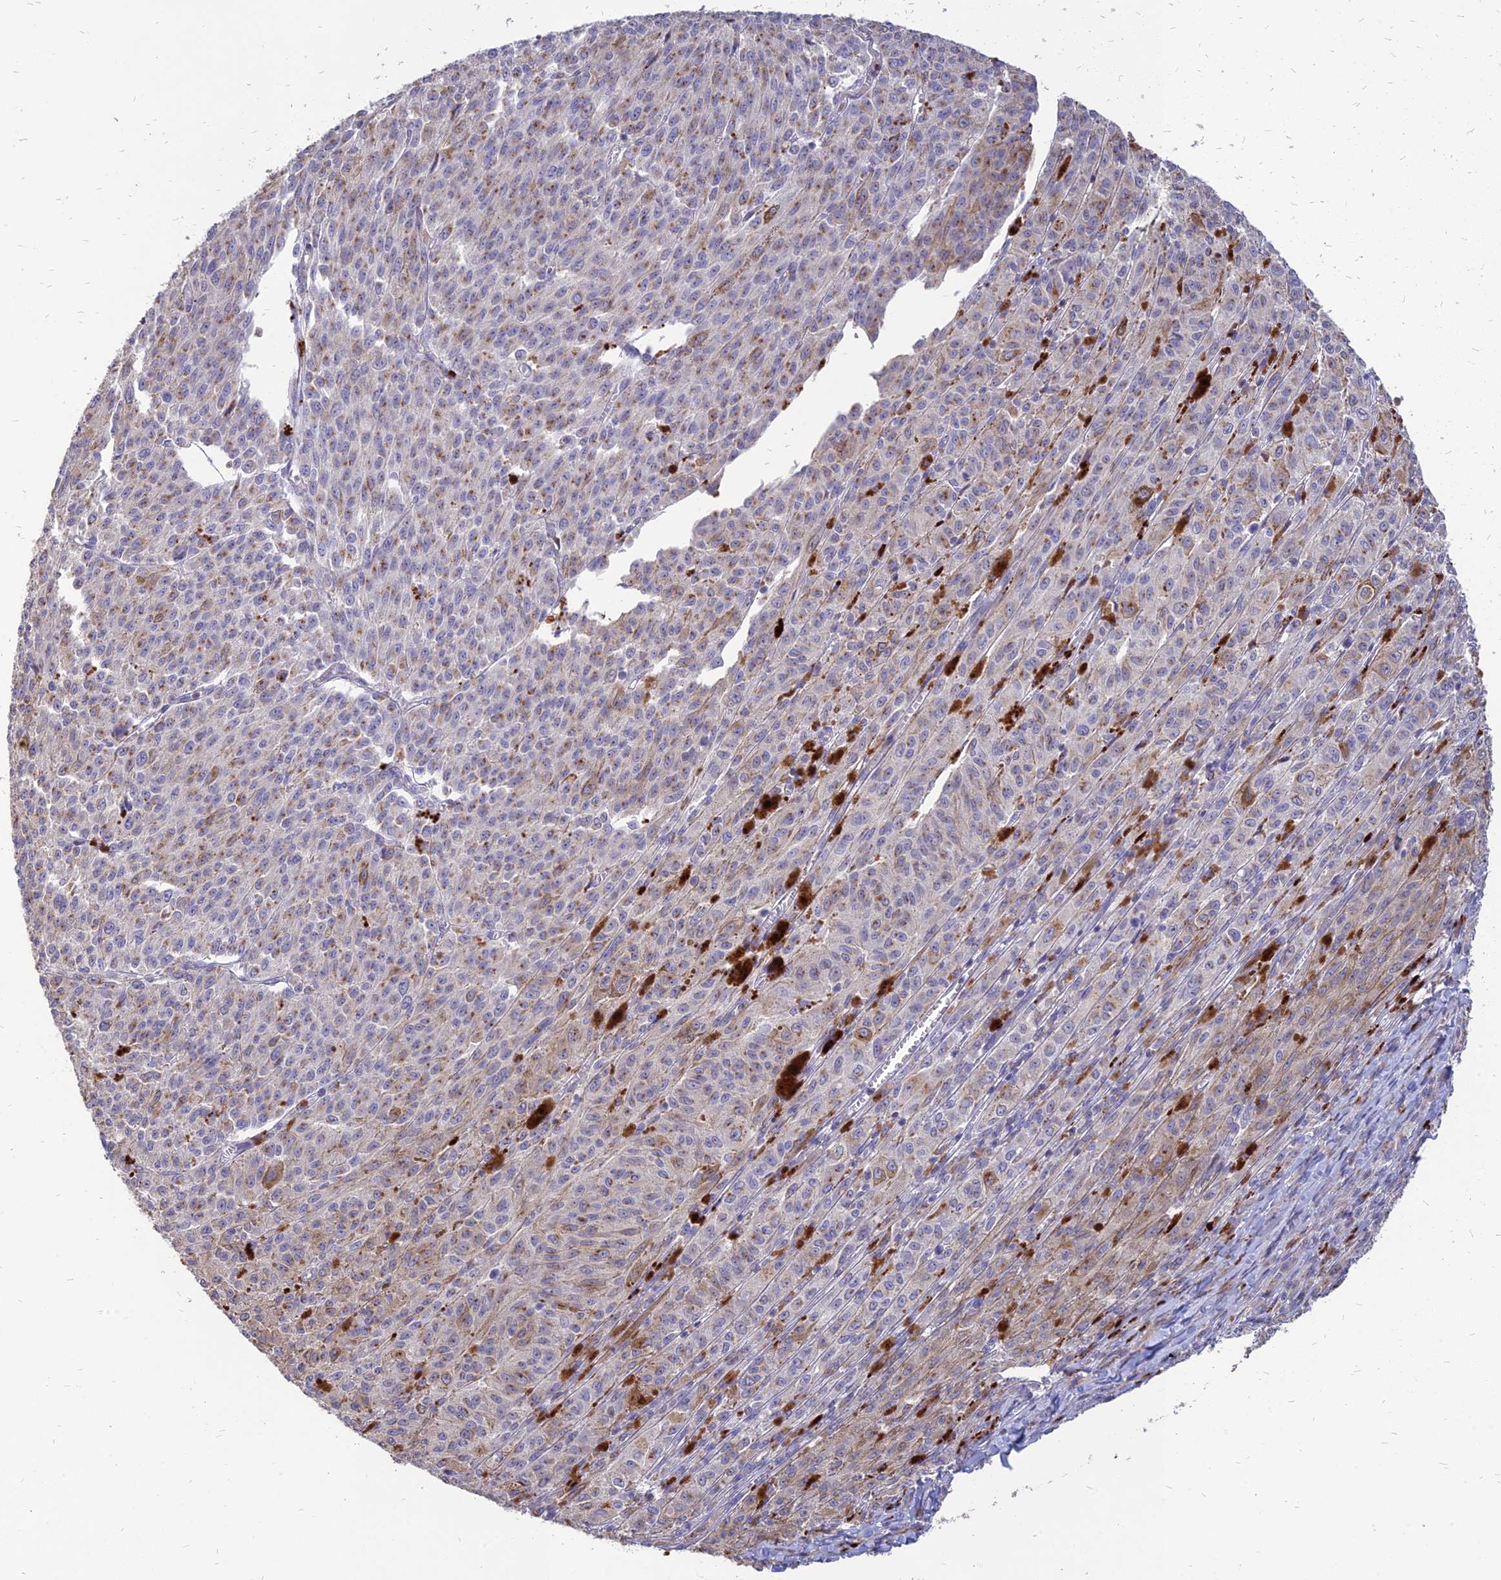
{"staining": {"intensity": "weak", "quantity": ">75%", "location": "cytoplasmic/membranous"}, "tissue": "melanoma", "cell_type": "Tumor cells", "image_type": "cancer", "snomed": [{"axis": "morphology", "description": "Malignant melanoma, NOS"}, {"axis": "topography", "description": "Skin"}], "caption": "High-power microscopy captured an IHC micrograph of melanoma, revealing weak cytoplasmic/membranous staining in approximately >75% of tumor cells. The staining was performed using DAB, with brown indicating positive protein expression. Nuclei are stained blue with hematoxylin.", "gene": "ST3GAL6", "patient": {"sex": "female", "age": 52}}